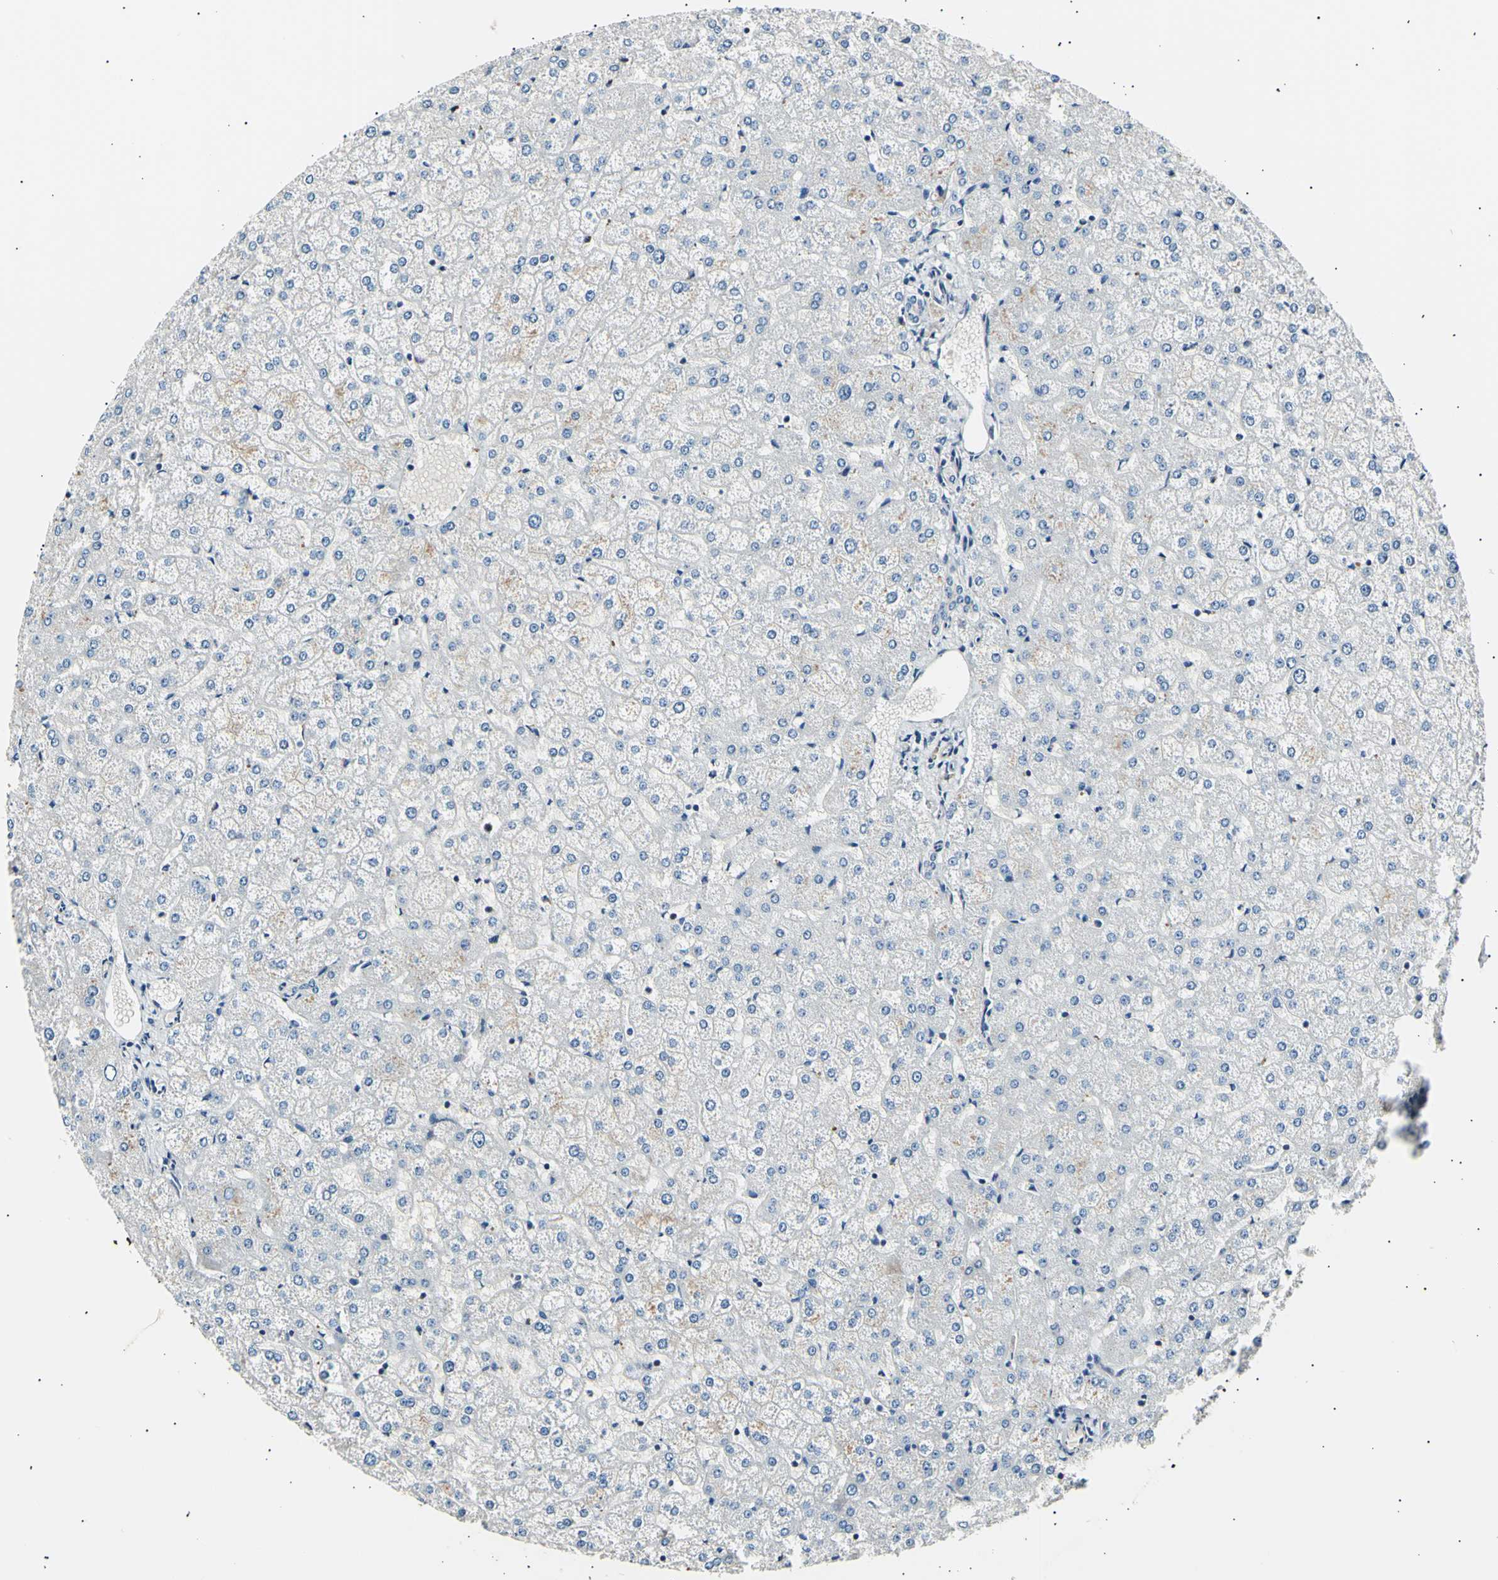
{"staining": {"intensity": "negative", "quantity": "none", "location": "none"}, "tissue": "liver", "cell_type": "Cholangiocytes", "image_type": "normal", "snomed": [{"axis": "morphology", "description": "Normal tissue, NOS"}, {"axis": "topography", "description": "Liver"}], "caption": "Cholangiocytes show no significant expression in normal liver. (IHC, brightfield microscopy, high magnification).", "gene": "AK1", "patient": {"sex": "female", "age": 32}}